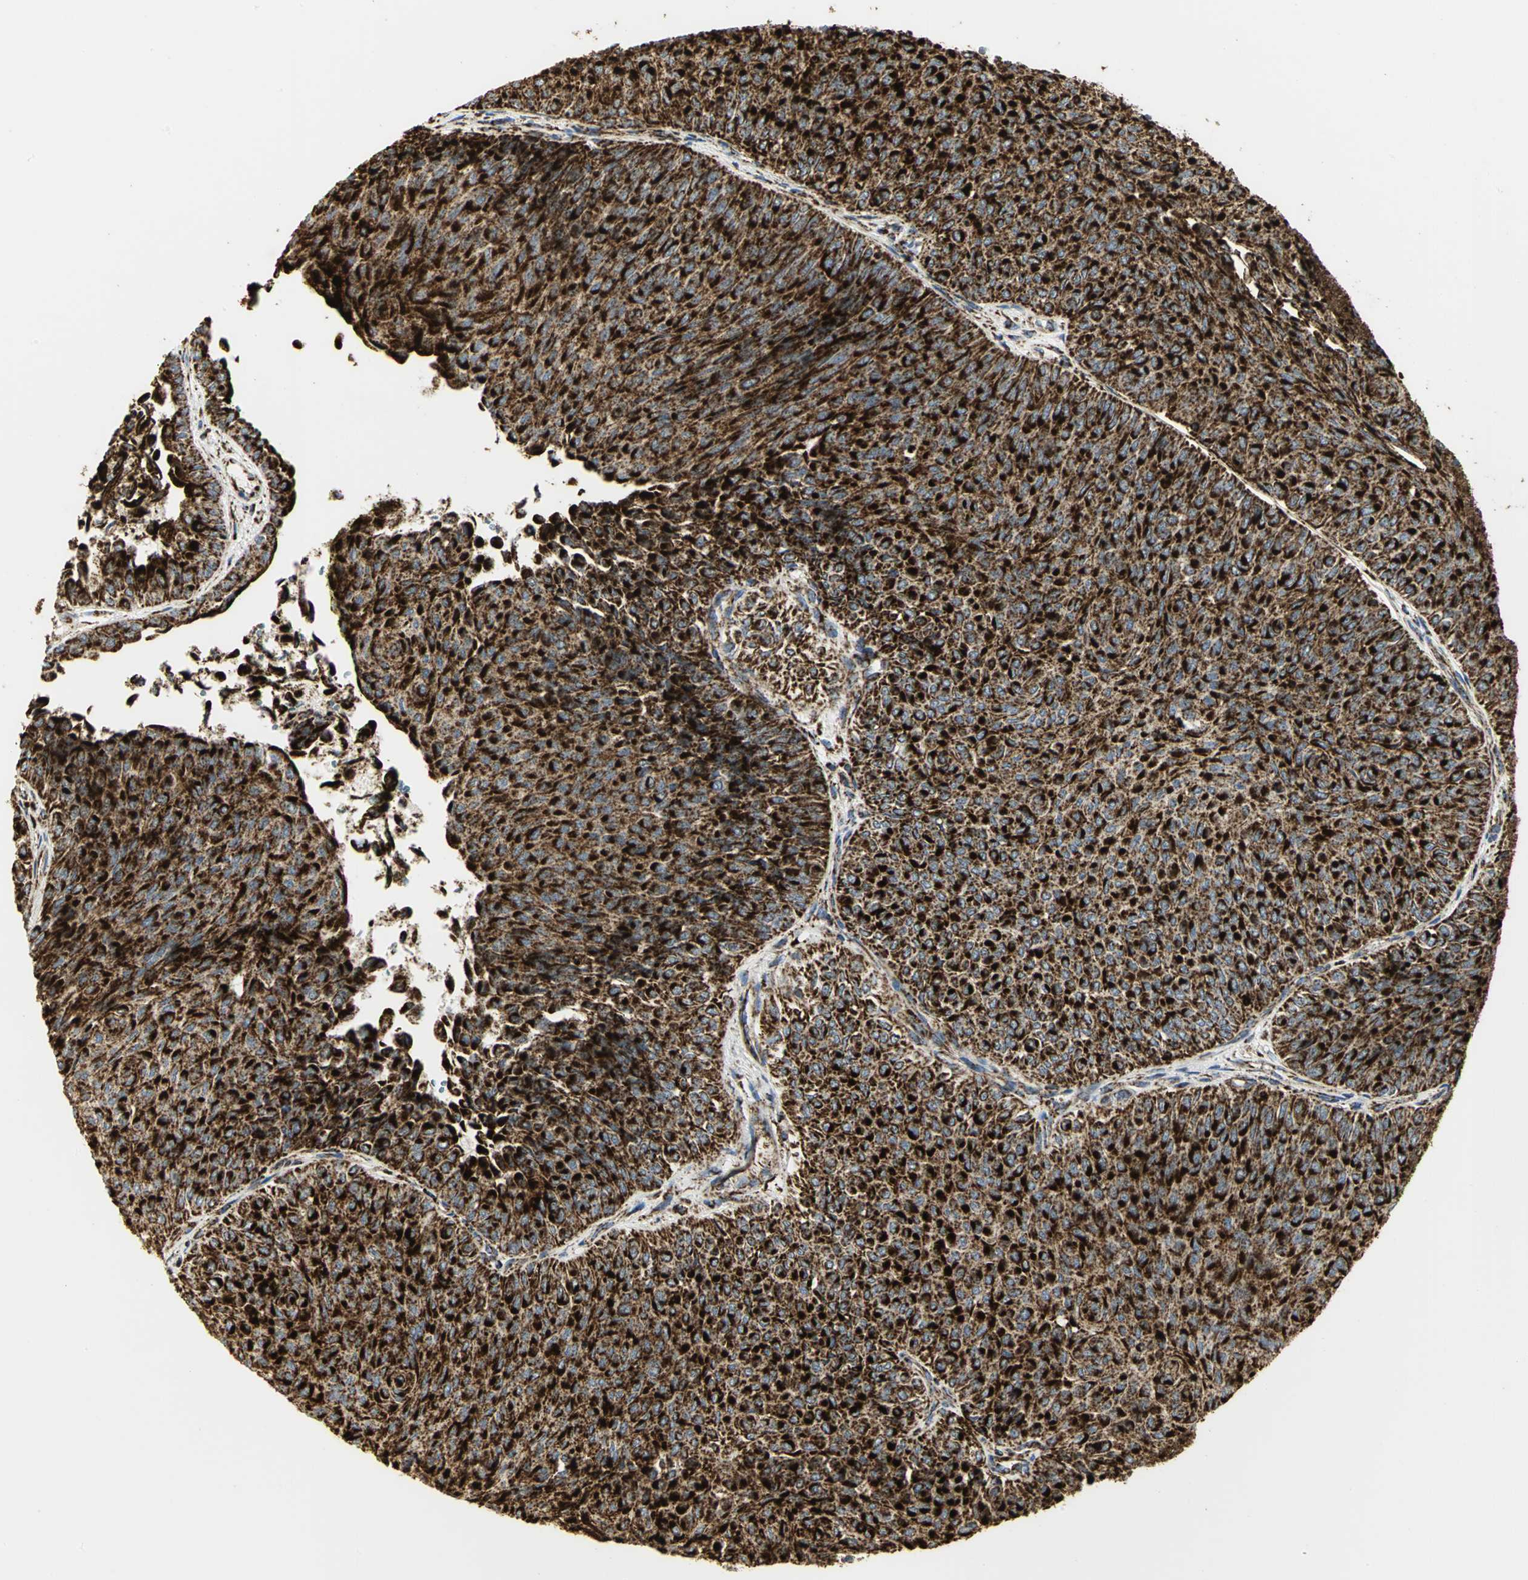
{"staining": {"intensity": "strong", "quantity": ">75%", "location": "cytoplasmic/membranous"}, "tissue": "urothelial cancer", "cell_type": "Tumor cells", "image_type": "cancer", "snomed": [{"axis": "morphology", "description": "Urothelial carcinoma, Low grade"}, {"axis": "topography", "description": "Urinary bladder"}], "caption": "IHC of human low-grade urothelial carcinoma exhibits high levels of strong cytoplasmic/membranous expression in approximately >75% of tumor cells.", "gene": "VDAC1", "patient": {"sex": "male", "age": 78}}